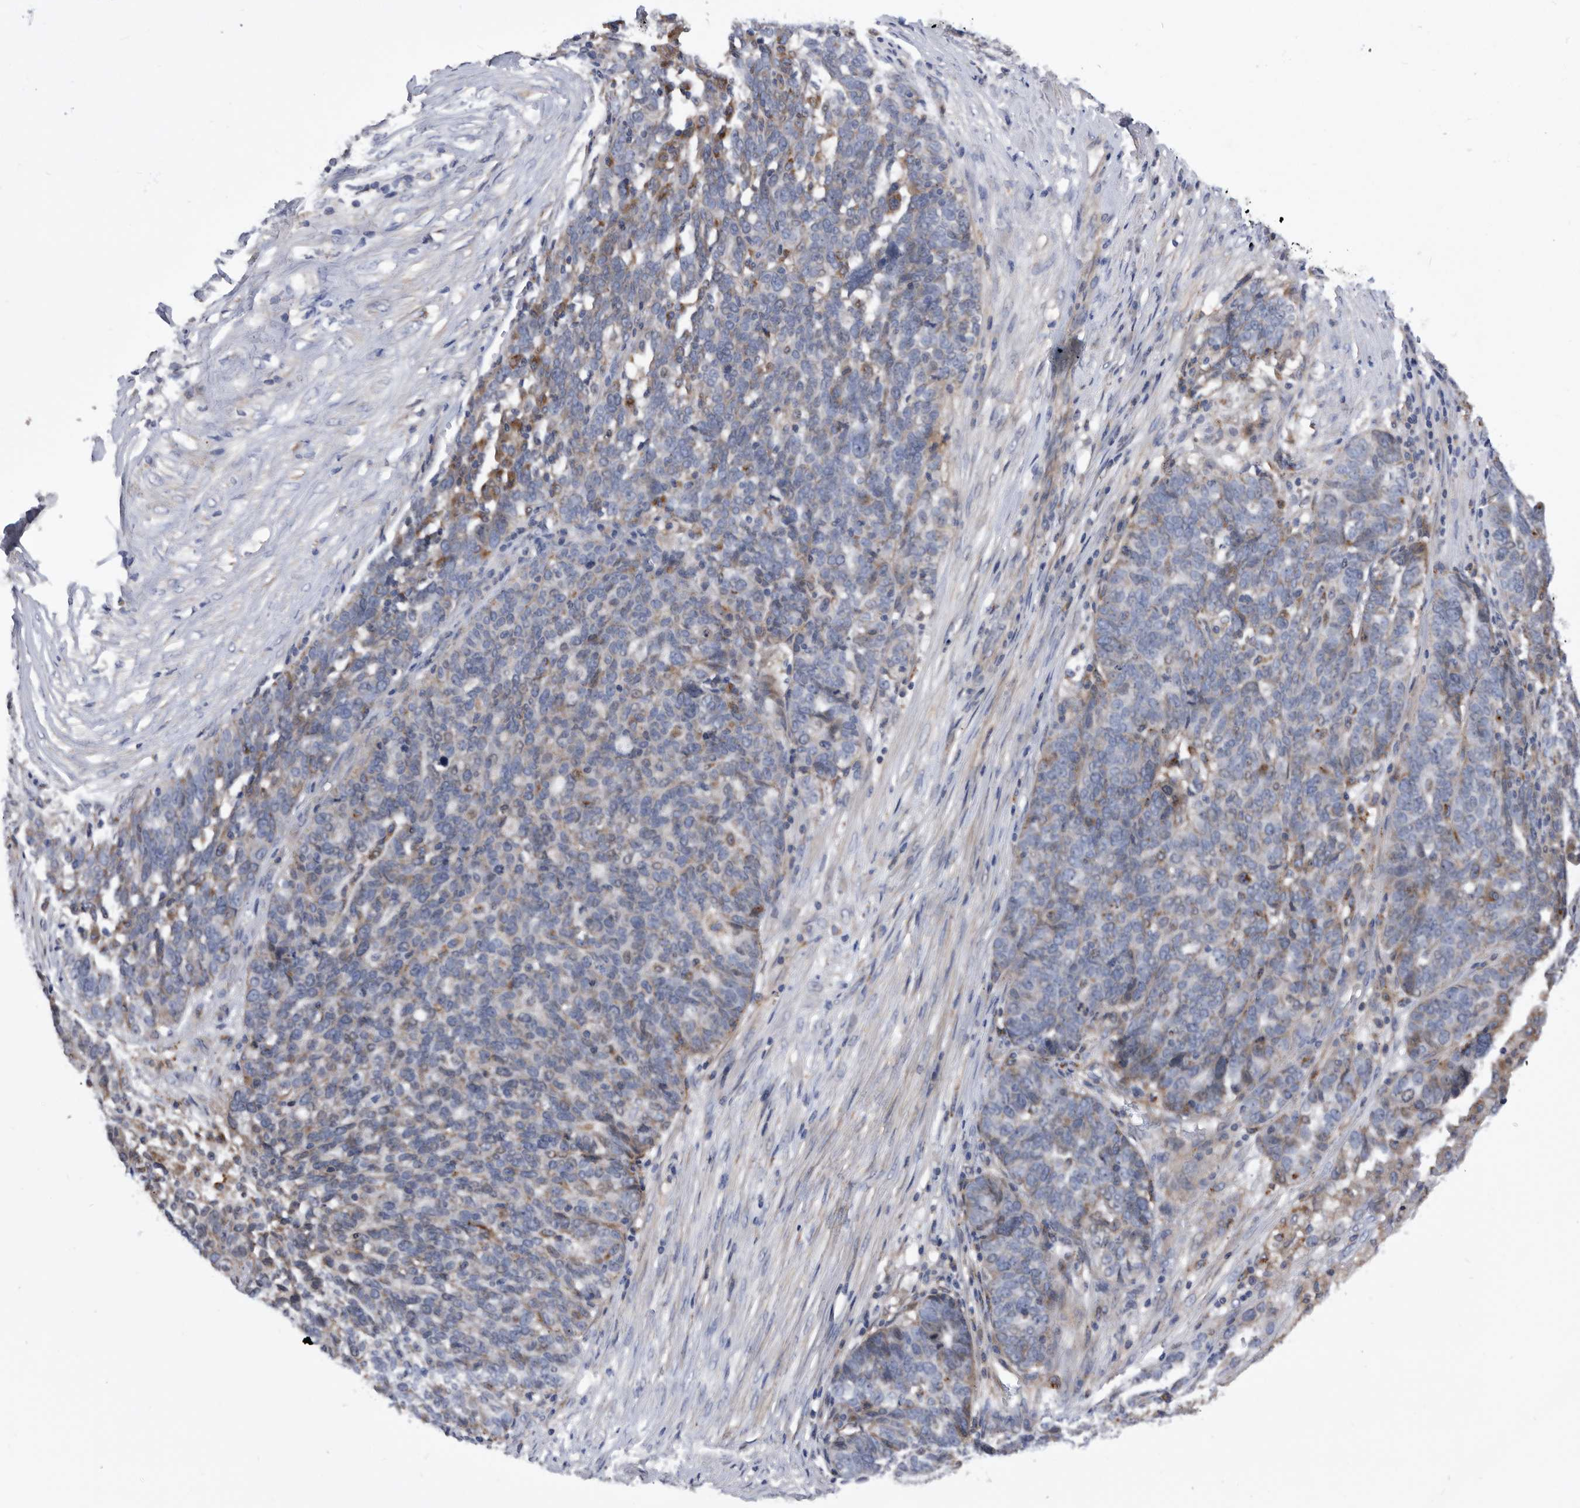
{"staining": {"intensity": "moderate", "quantity": "<25%", "location": "cytoplasmic/membranous"}, "tissue": "ovarian cancer", "cell_type": "Tumor cells", "image_type": "cancer", "snomed": [{"axis": "morphology", "description": "Cystadenocarcinoma, serous, NOS"}, {"axis": "topography", "description": "Ovary"}], "caption": "Tumor cells demonstrate moderate cytoplasmic/membranous expression in approximately <25% of cells in ovarian cancer (serous cystadenocarcinoma).", "gene": "BAIAP3", "patient": {"sex": "female", "age": 59}}